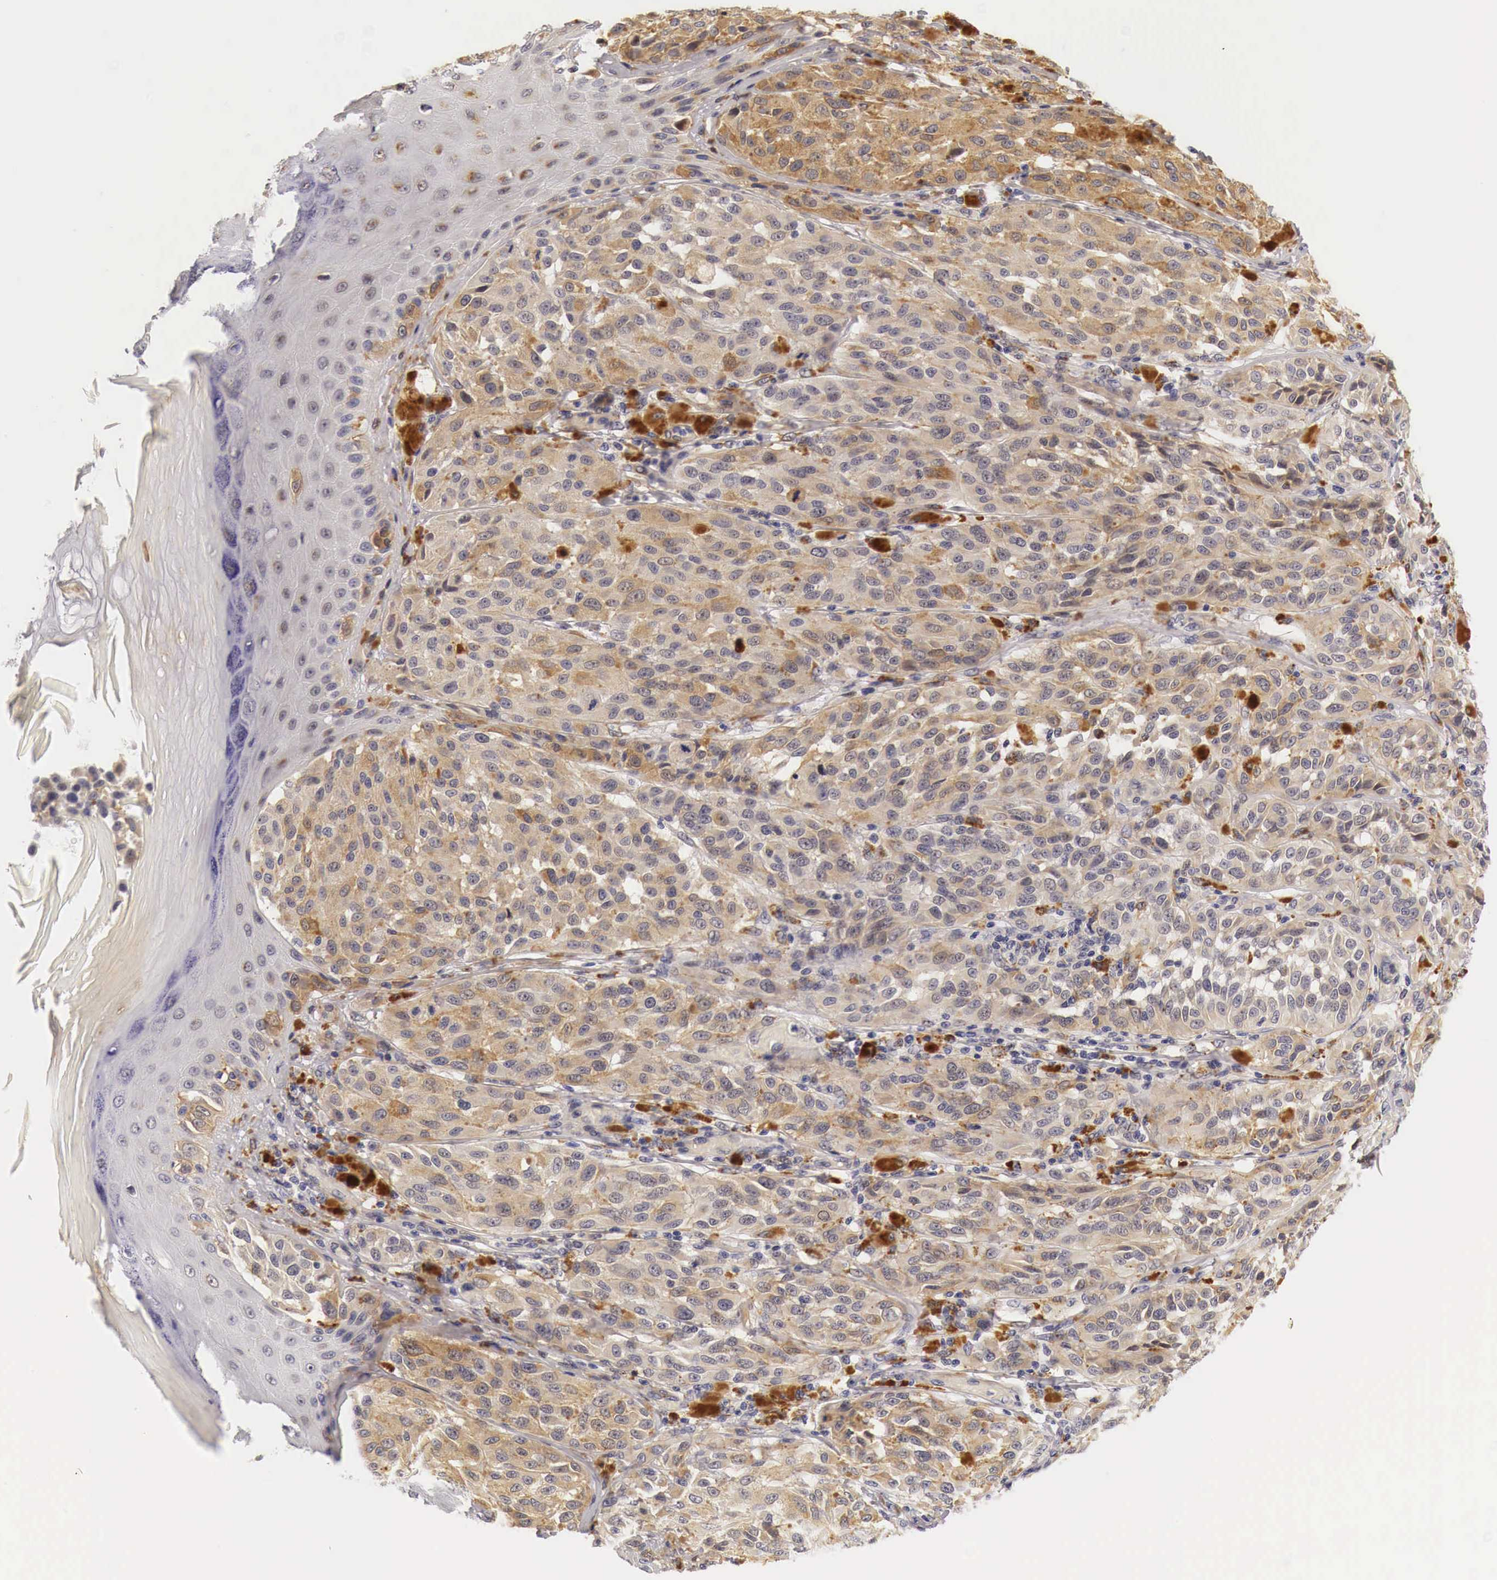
{"staining": {"intensity": "weak", "quantity": "25%-75%", "location": "cytoplasmic/membranous"}, "tissue": "melanoma", "cell_type": "Tumor cells", "image_type": "cancer", "snomed": [{"axis": "morphology", "description": "Malignant melanoma, NOS"}, {"axis": "topography", "description": "Skin"}], "caption": "Immunohistochemistry (DAB) staining of melanoma shows weak cytoplasmic/membranous protein positivity in about 25%-75% of tumor cells.", "gene": "CASP3", "patient": {"sex": "male", "age": 44}}